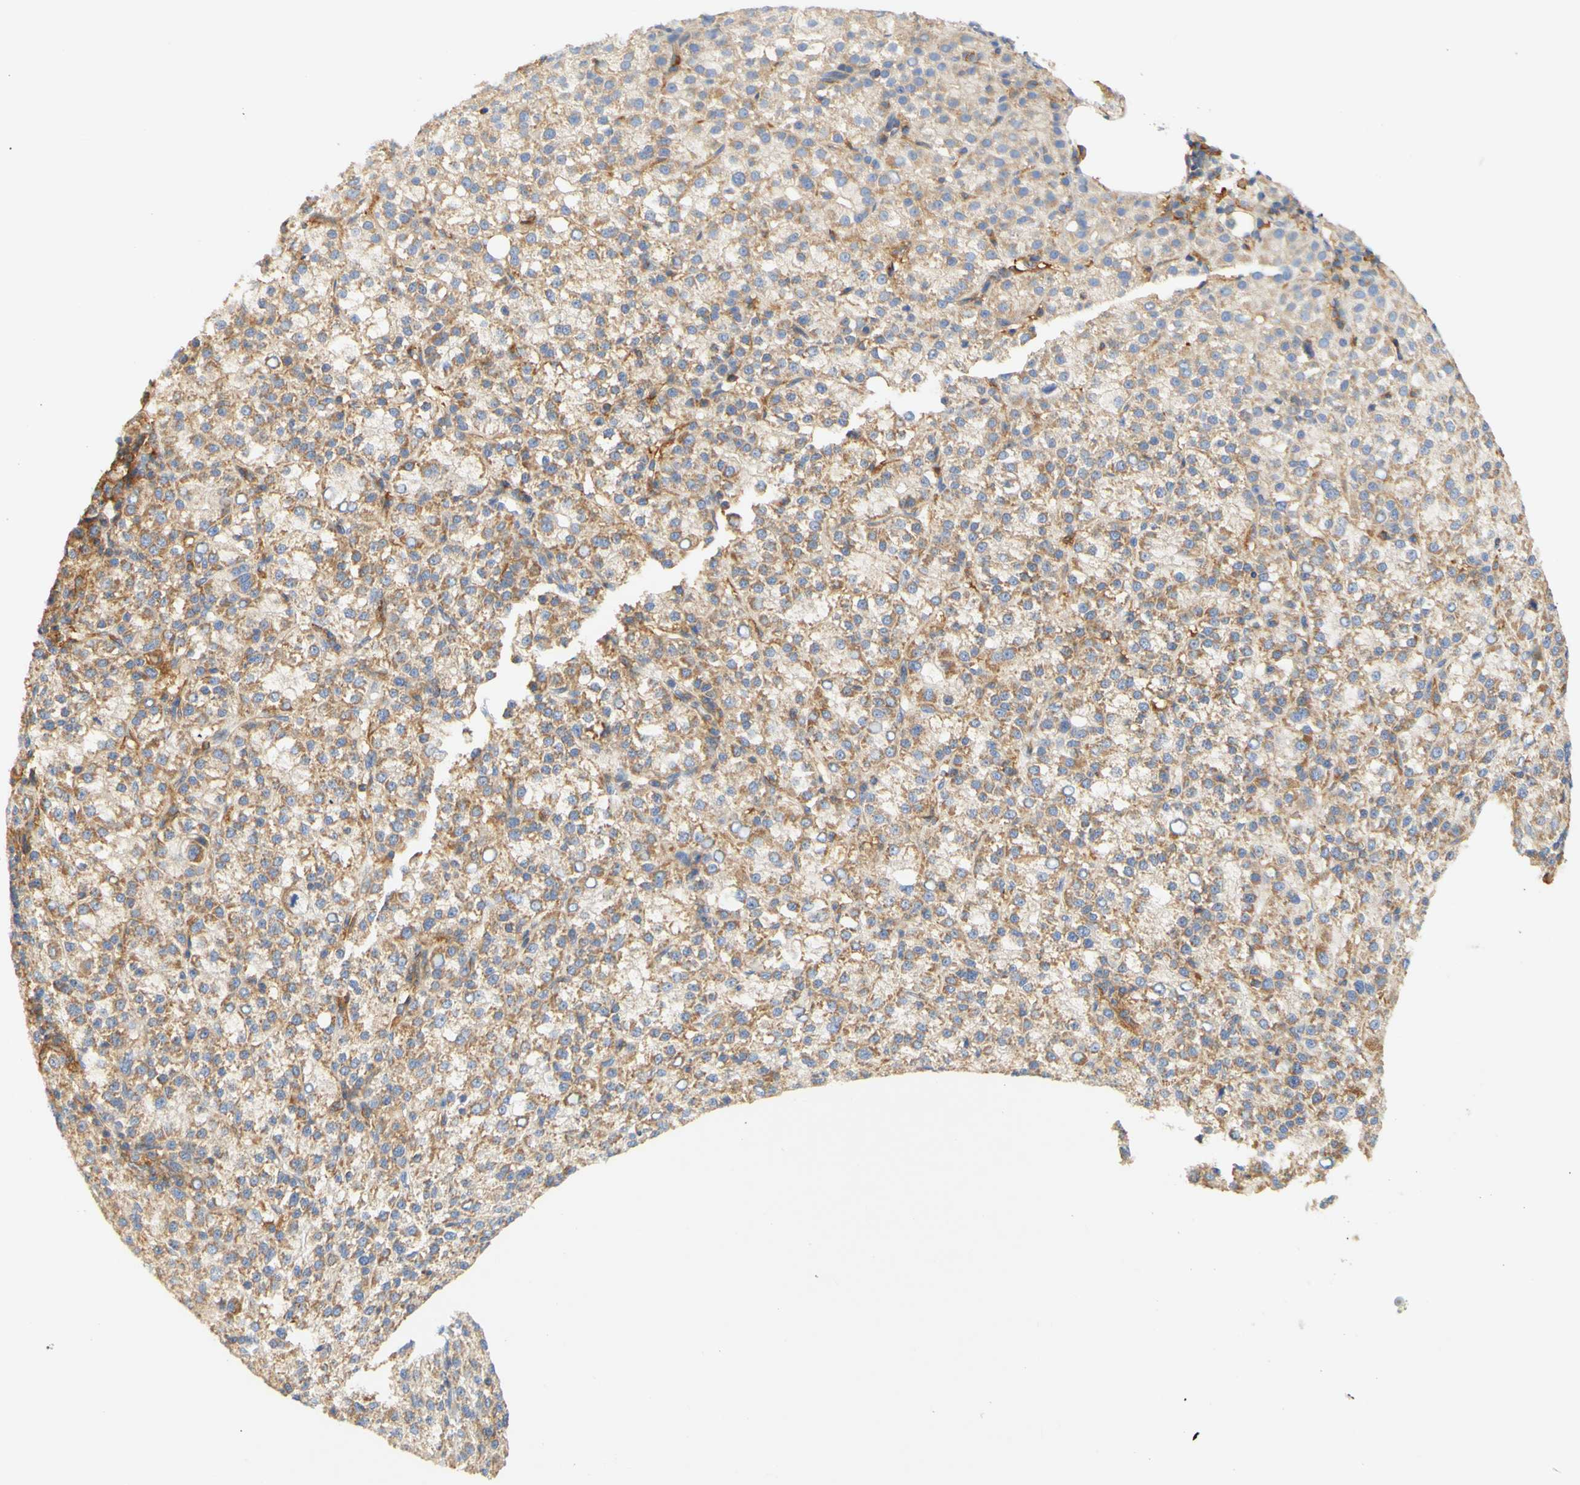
{"staining": {"intensity": "moderate", "quantity": "25%-75%", "location": "cytoplasmic/membranous"}, "tissue": "liver cancer", "cell_type": "Tumor cells", "image_type": "cancer", "snomed": [{"axis": "morphology", "description": "Carcinoma, Hepatocellular, NOS"}, {"axis": "topography", "description": "Liver"}], "caption": "A high-resolution photomicrograph shows IHC staining of liver hepatocellular carcinoma, which demonstrates moderate cytoplasmic/membranous staining in approximately 25%-75% of tumor cells.", "gene": "PCDH7", "patient": {"sex": "female", "age": 58}}